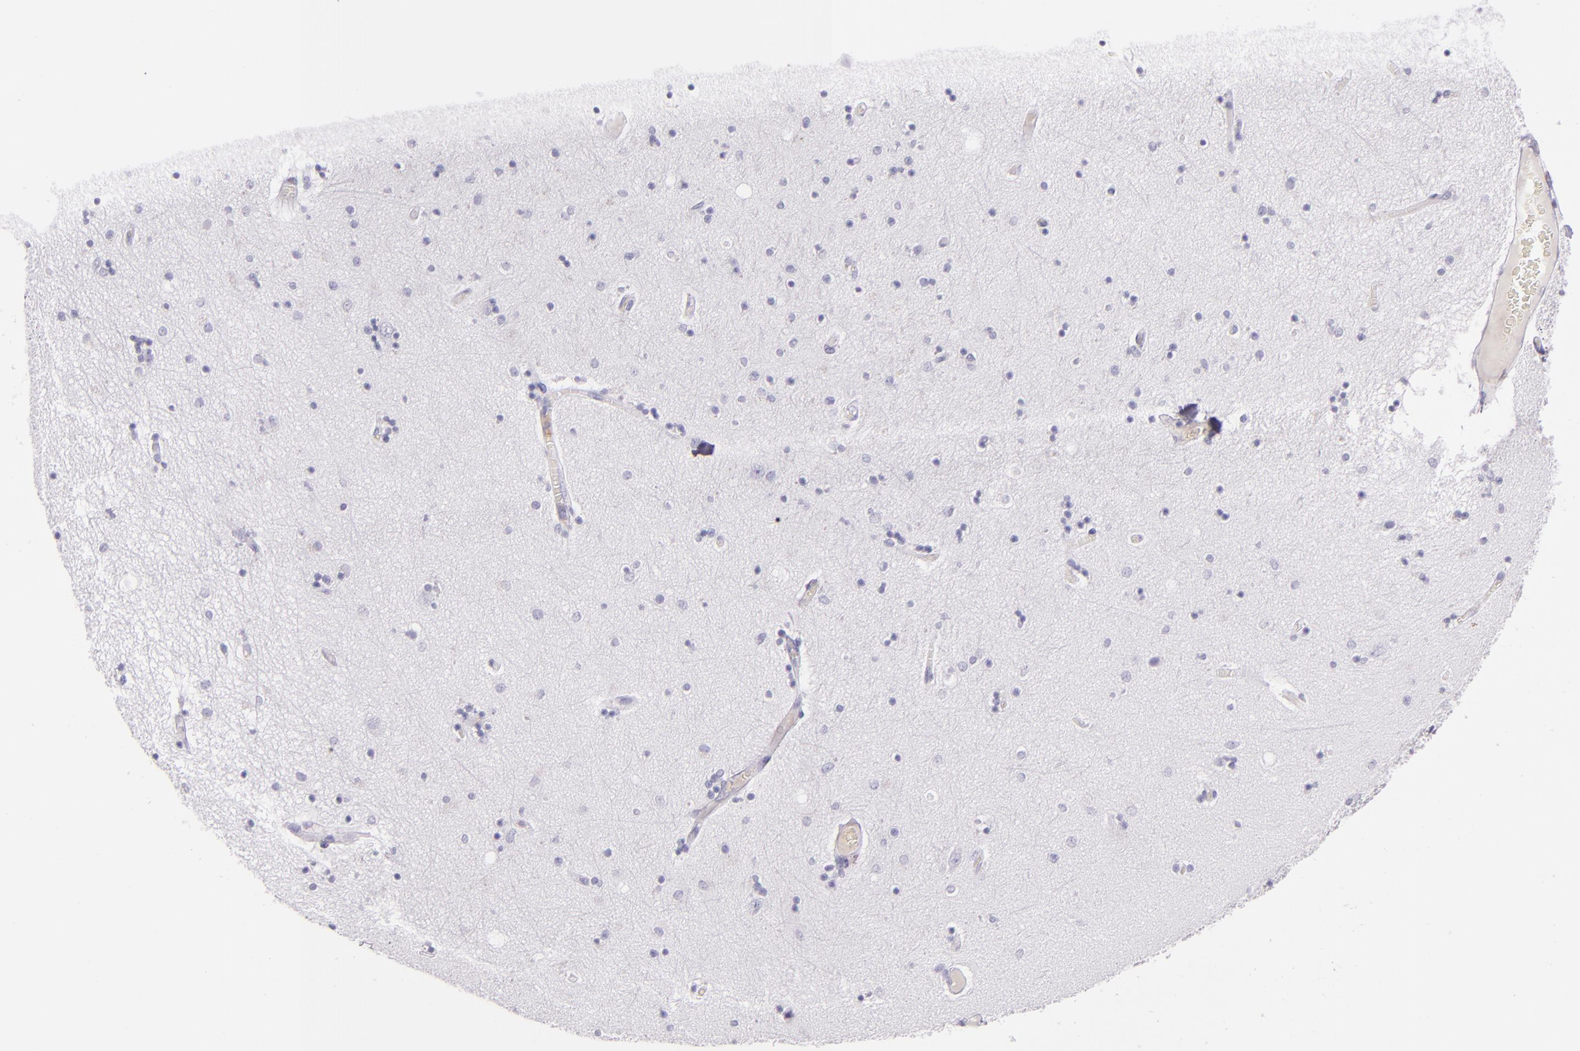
{"staining": {"intensity": "negative", "quantity": "none", "location": "none"}, "tissue": "hippocampus", "cell_type": "Glial cells", "image_type": "normal", "snomed": [{"axis": "morphology", "description": "Normal tissue, NOS"}, {"axis": "topography", "description": "Hippocampus"}], "caption": "Immunohistochemistry (IHC) photomicrograph of unremarkable hippocampus: hippocampus stained with DAB (3,3'-diaminobenzidine) demonstrates no significant protein positivity in glial cells. The staining is performed using DAB brown chromogen with nuclei counter-stained in using hematoxylin.", "gene": "CEACAM1", "patient": {"sex": "female", "age": 54}}